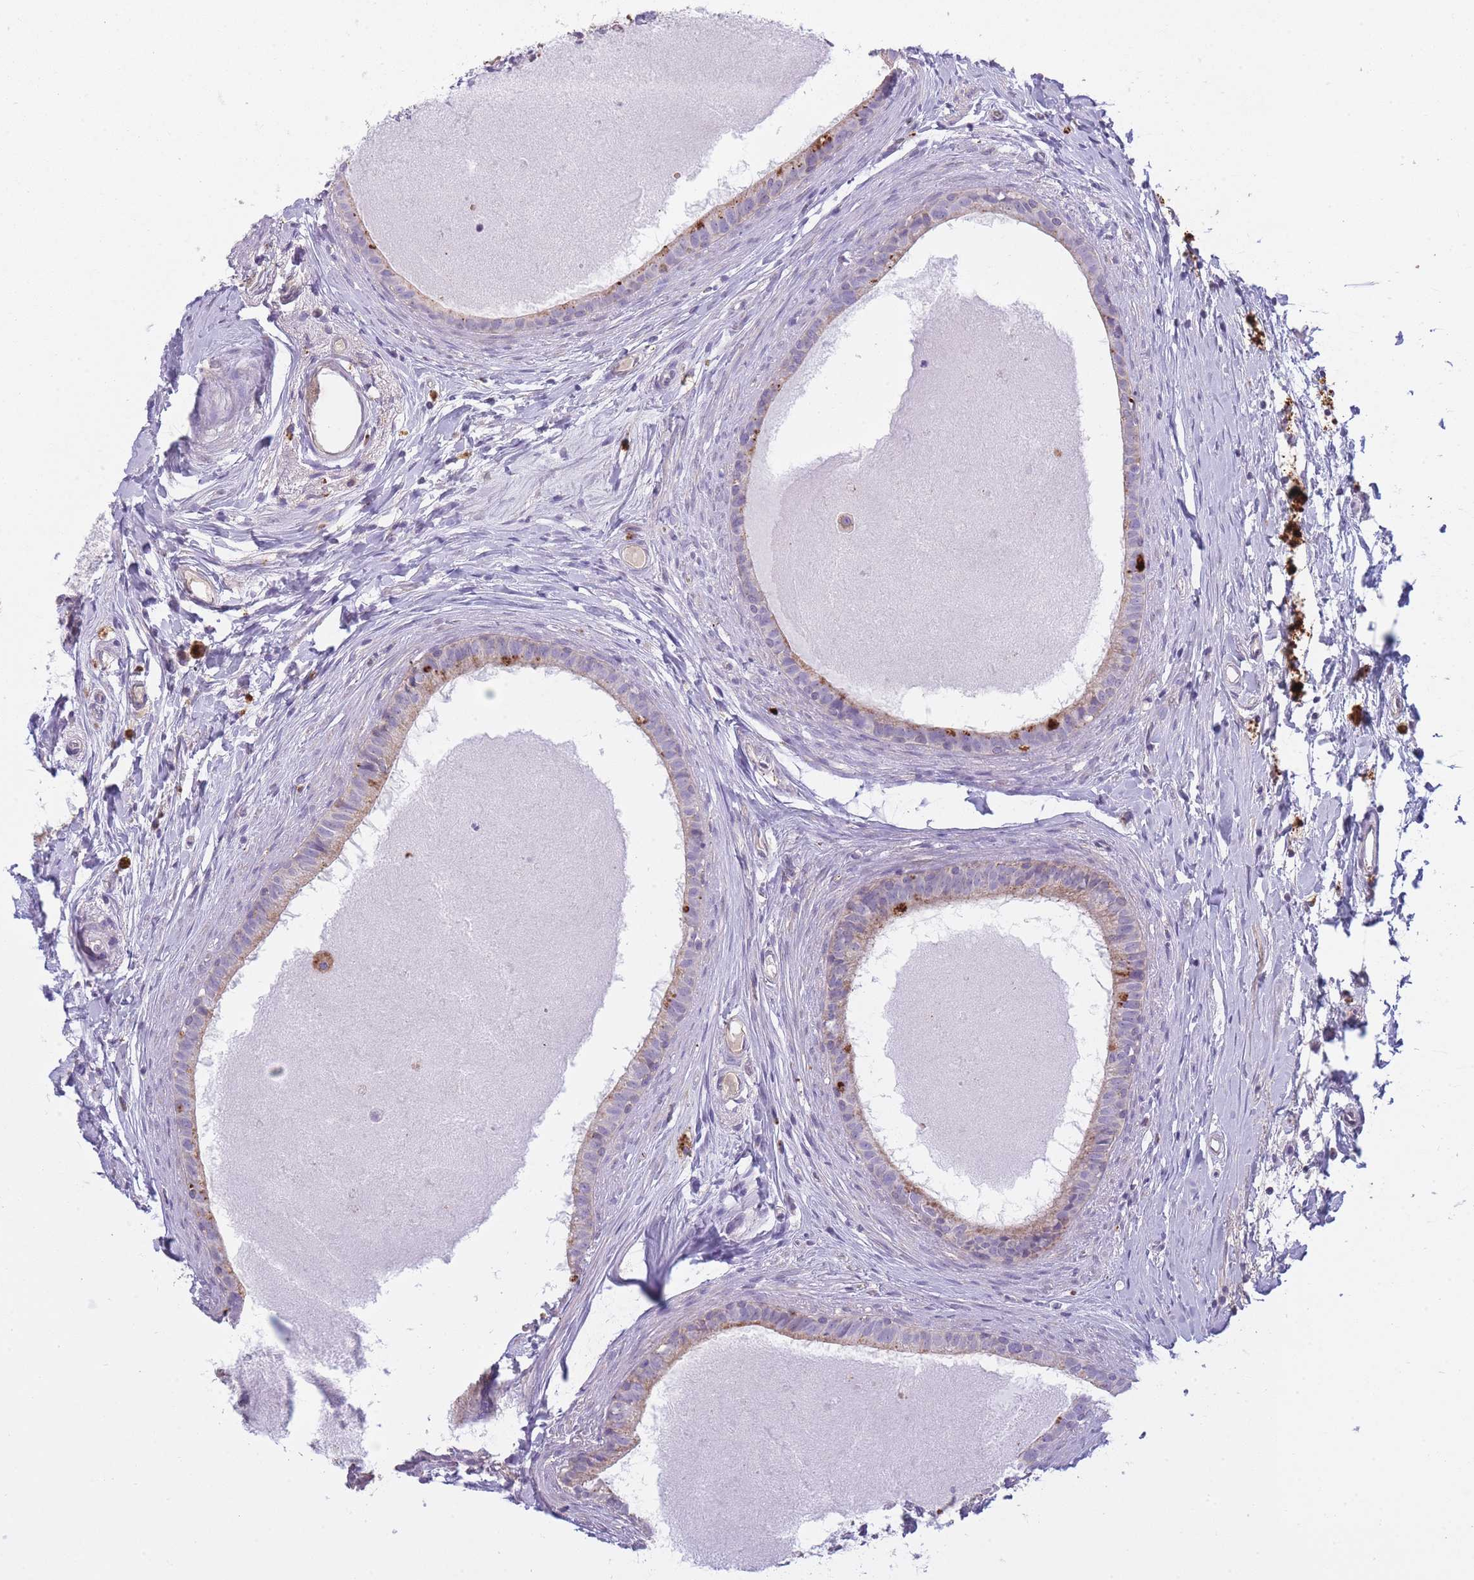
{"staining": {"intensity": "strong", "quantity": "<25%", "location": "cytoplasmic/membranous"}, "tissue": "epididymis", "cell_type": "Glandular cells", "image_type": "normal", "snomed": [{"axis": "morphology", "description": "Normal tissue, NOS"}, {"axis": "topography", "description": "Epididymis"}], "caption": "High-magnification brightfield microscopy of normal epididymis stained with DAB (3,3'-diaminobenzidine) (brown) and counterstained with hematoxylin (blue). glandular cells exhibit strong cytoplasmic/membranous expression is appreciated in approximately<25% of cells. The staining was performed using DAB, with brown indicating positive protein expression. Nuclei are stained blue with hematoxylin.", "gene": "TRIM61", "patient": {"sex": "male", "age": 80}}